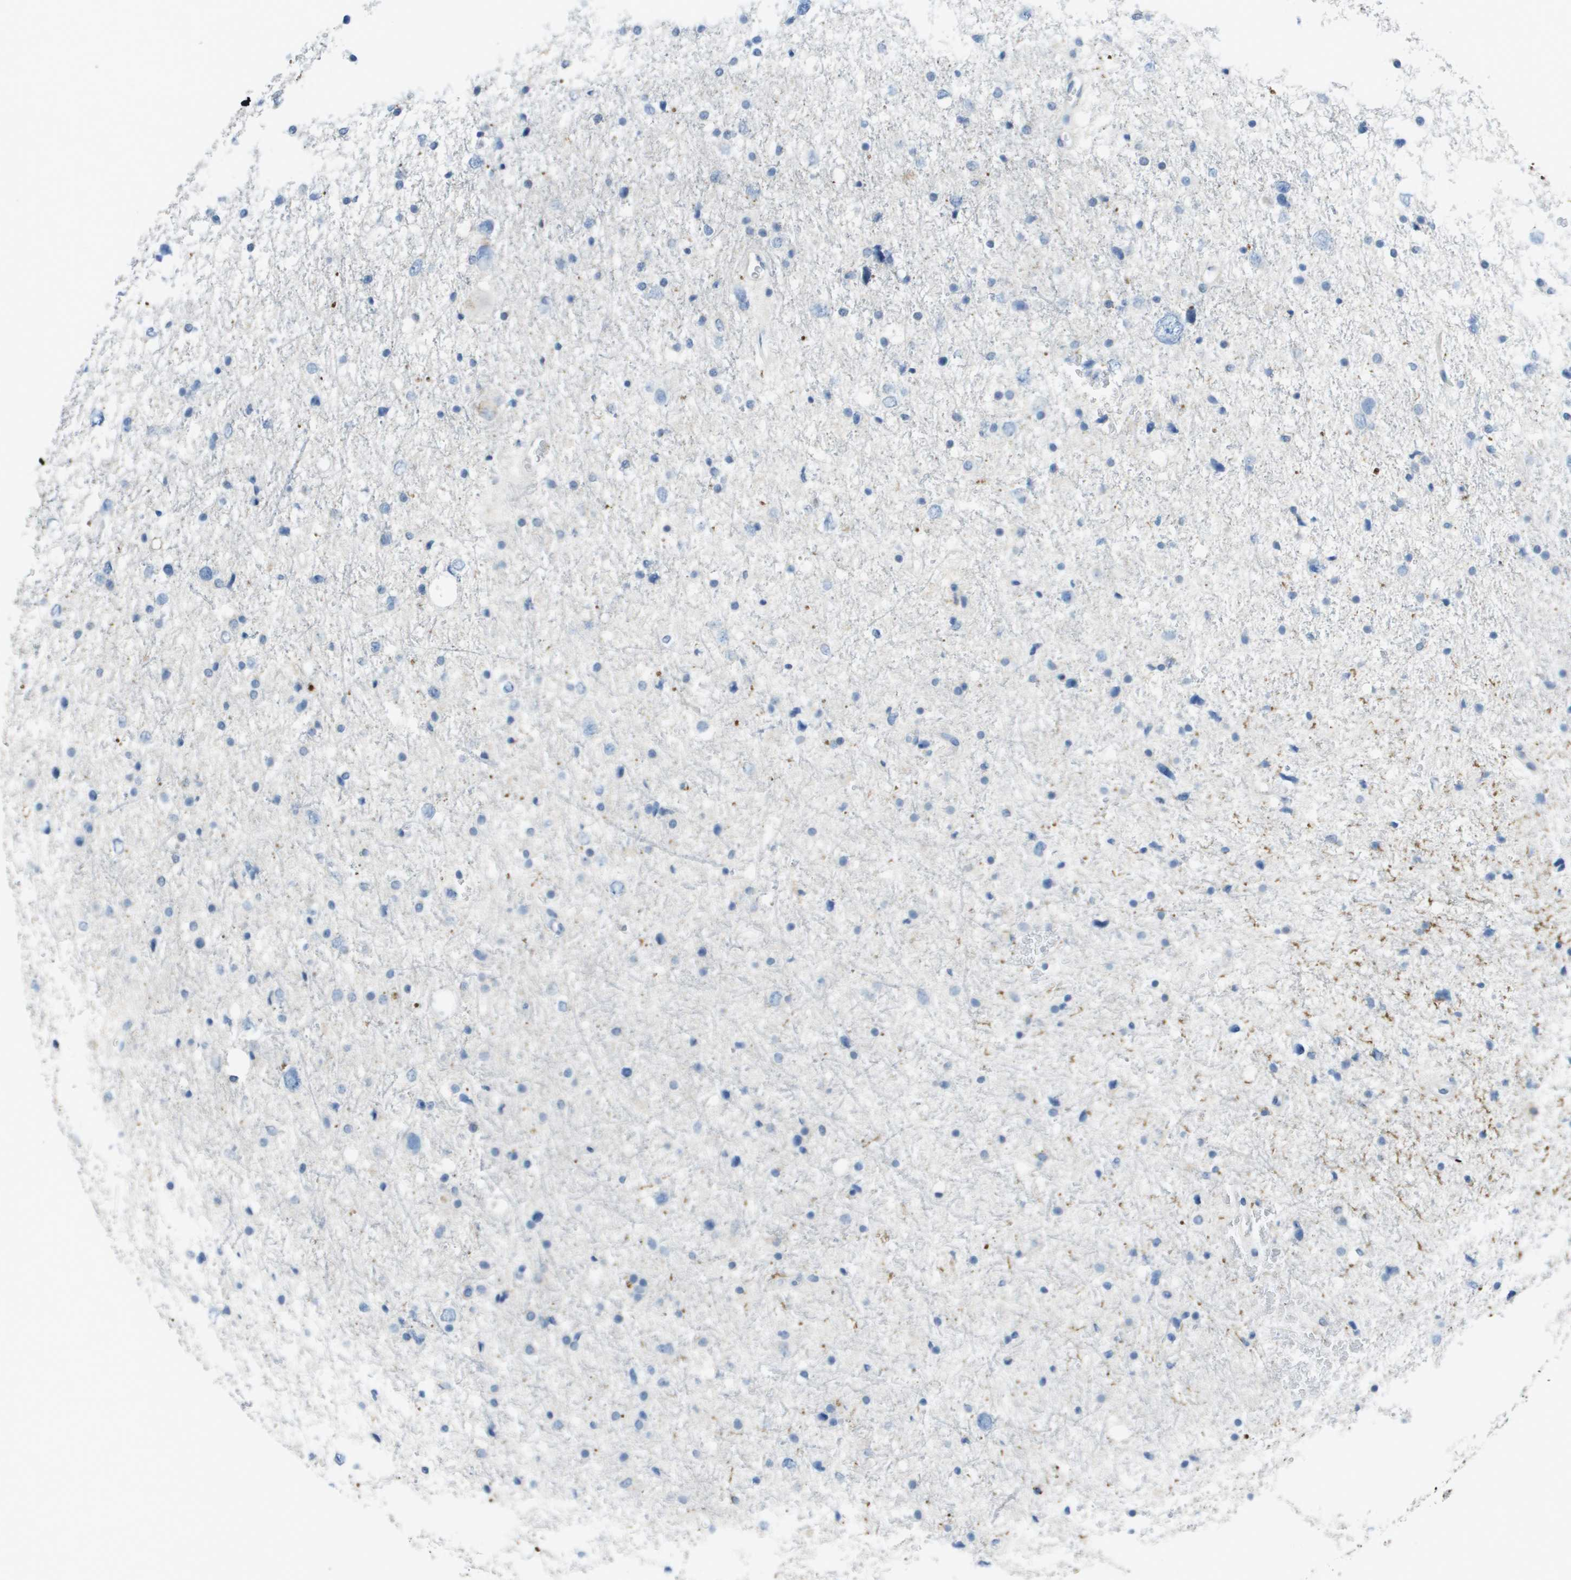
{"staining": {"intensity": "negative", "quantity": "none", "location": "none"}, "tissue": "glioma", "cell_type": "Tumor cells", "image_type": "cancer", "snomed": [{"axis": "morphology", "description": "Glioma, malignant, Low grade"}, {"axis": "topography", "description": "Brain"}], "caption": "DAB immunohistochemical staining of low-grade glioma (malignant) reveals no significant staining in tumor cells.", "gene": "PTGDR2", "patient": {"sex": "female", "age": 37}}